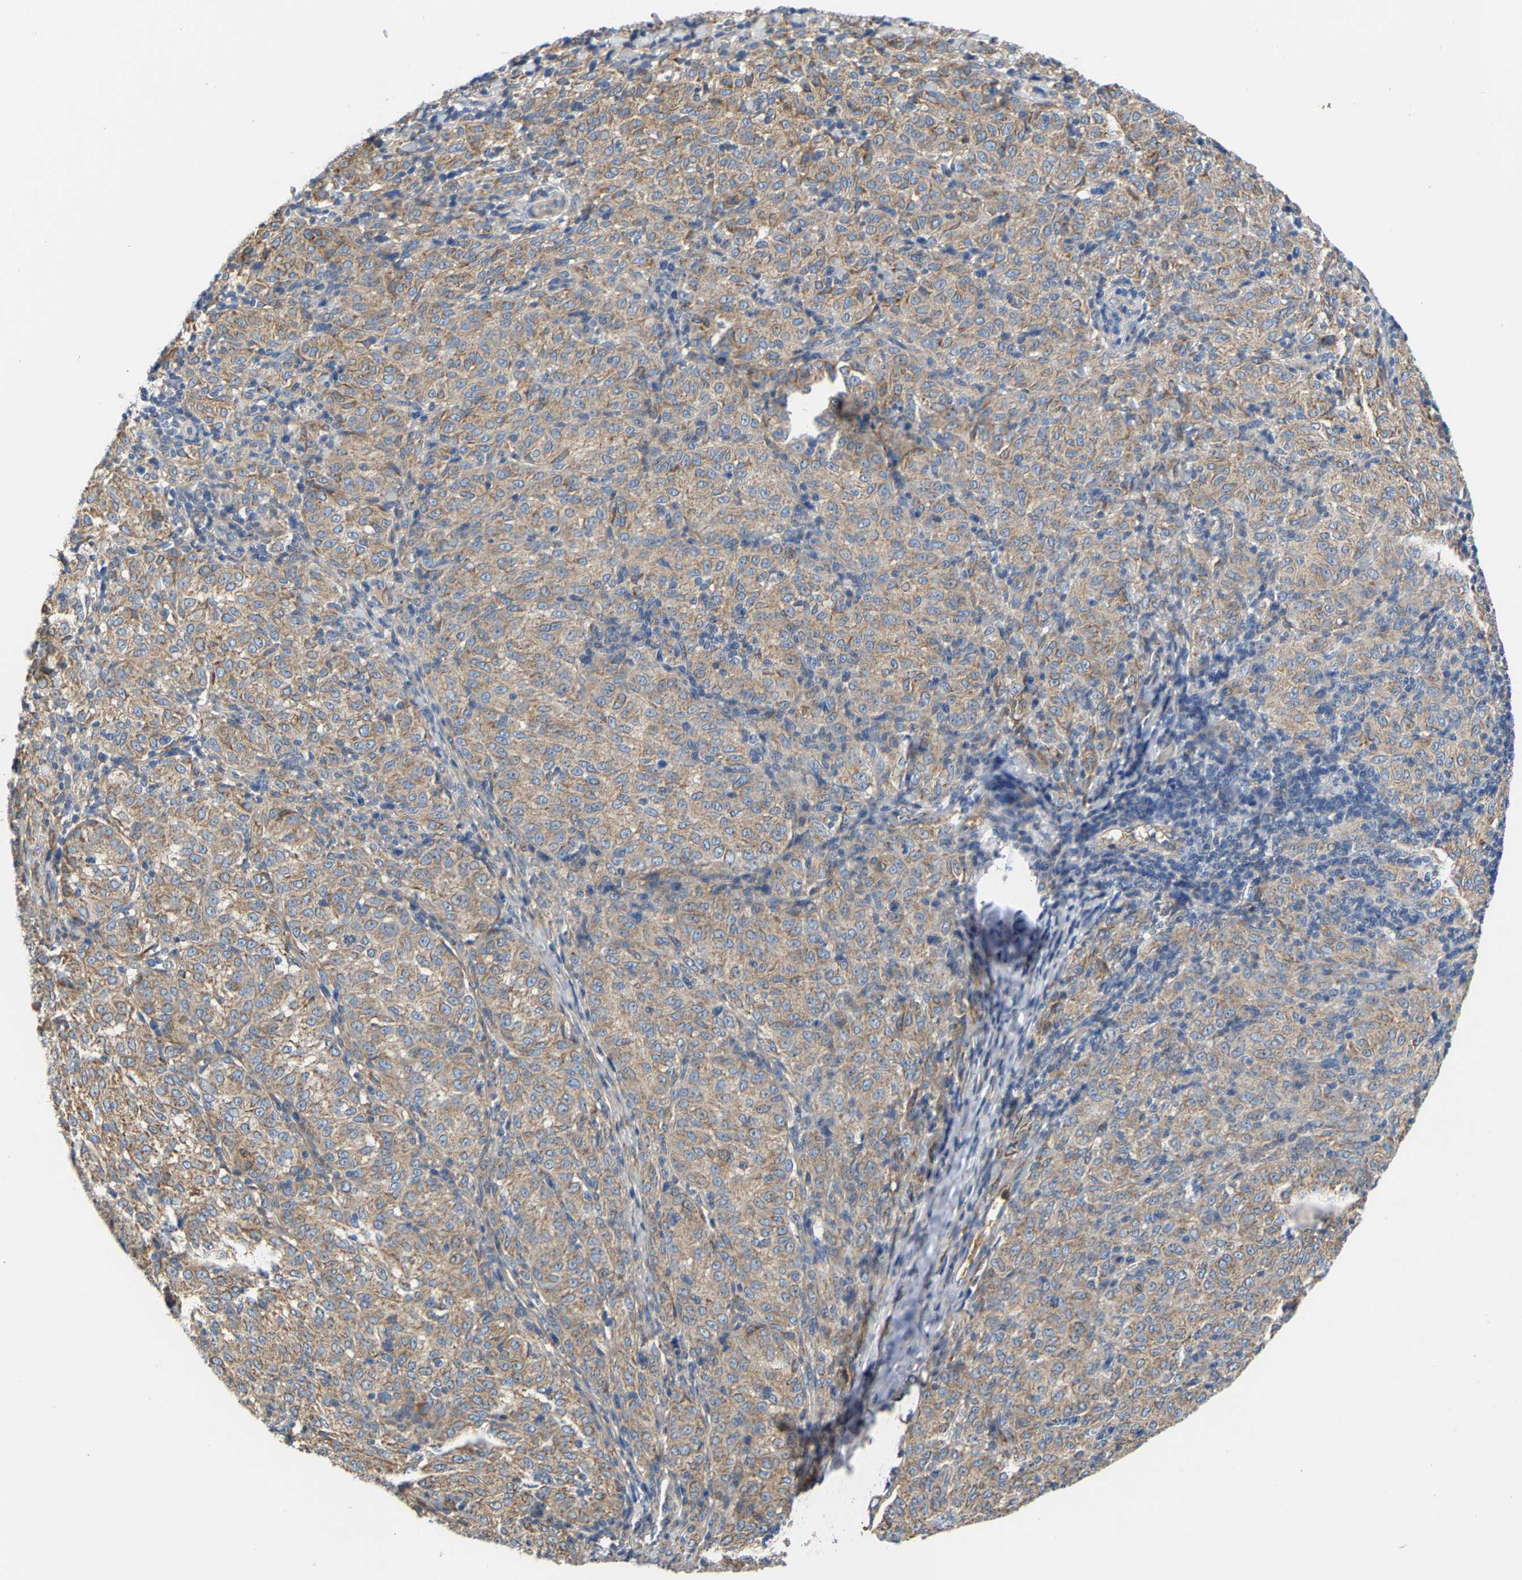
{"staining": {"intensity": "weak", "quantity": ">75%", "location": "cytoplasmic/membranous"}, "tissue": "melanoma", "cell_type": "Tumor cells", "image_type": "cancer", "snomed": [{"axis": "morphology", "description": "Malignant melanoma, NOS"}, {"axis": "topography", "description": "Skin"}], "caption": "Melanoma was stained to show a protein in brown. There is low levels of weak cytoplasmic/membranous staining in about >75% of tumor cells. (DAB IHC, brown staining for protein, blue staining for nuclei).", "gene": "CCDC171", "patient": {"sex": "female", "age": 72}}